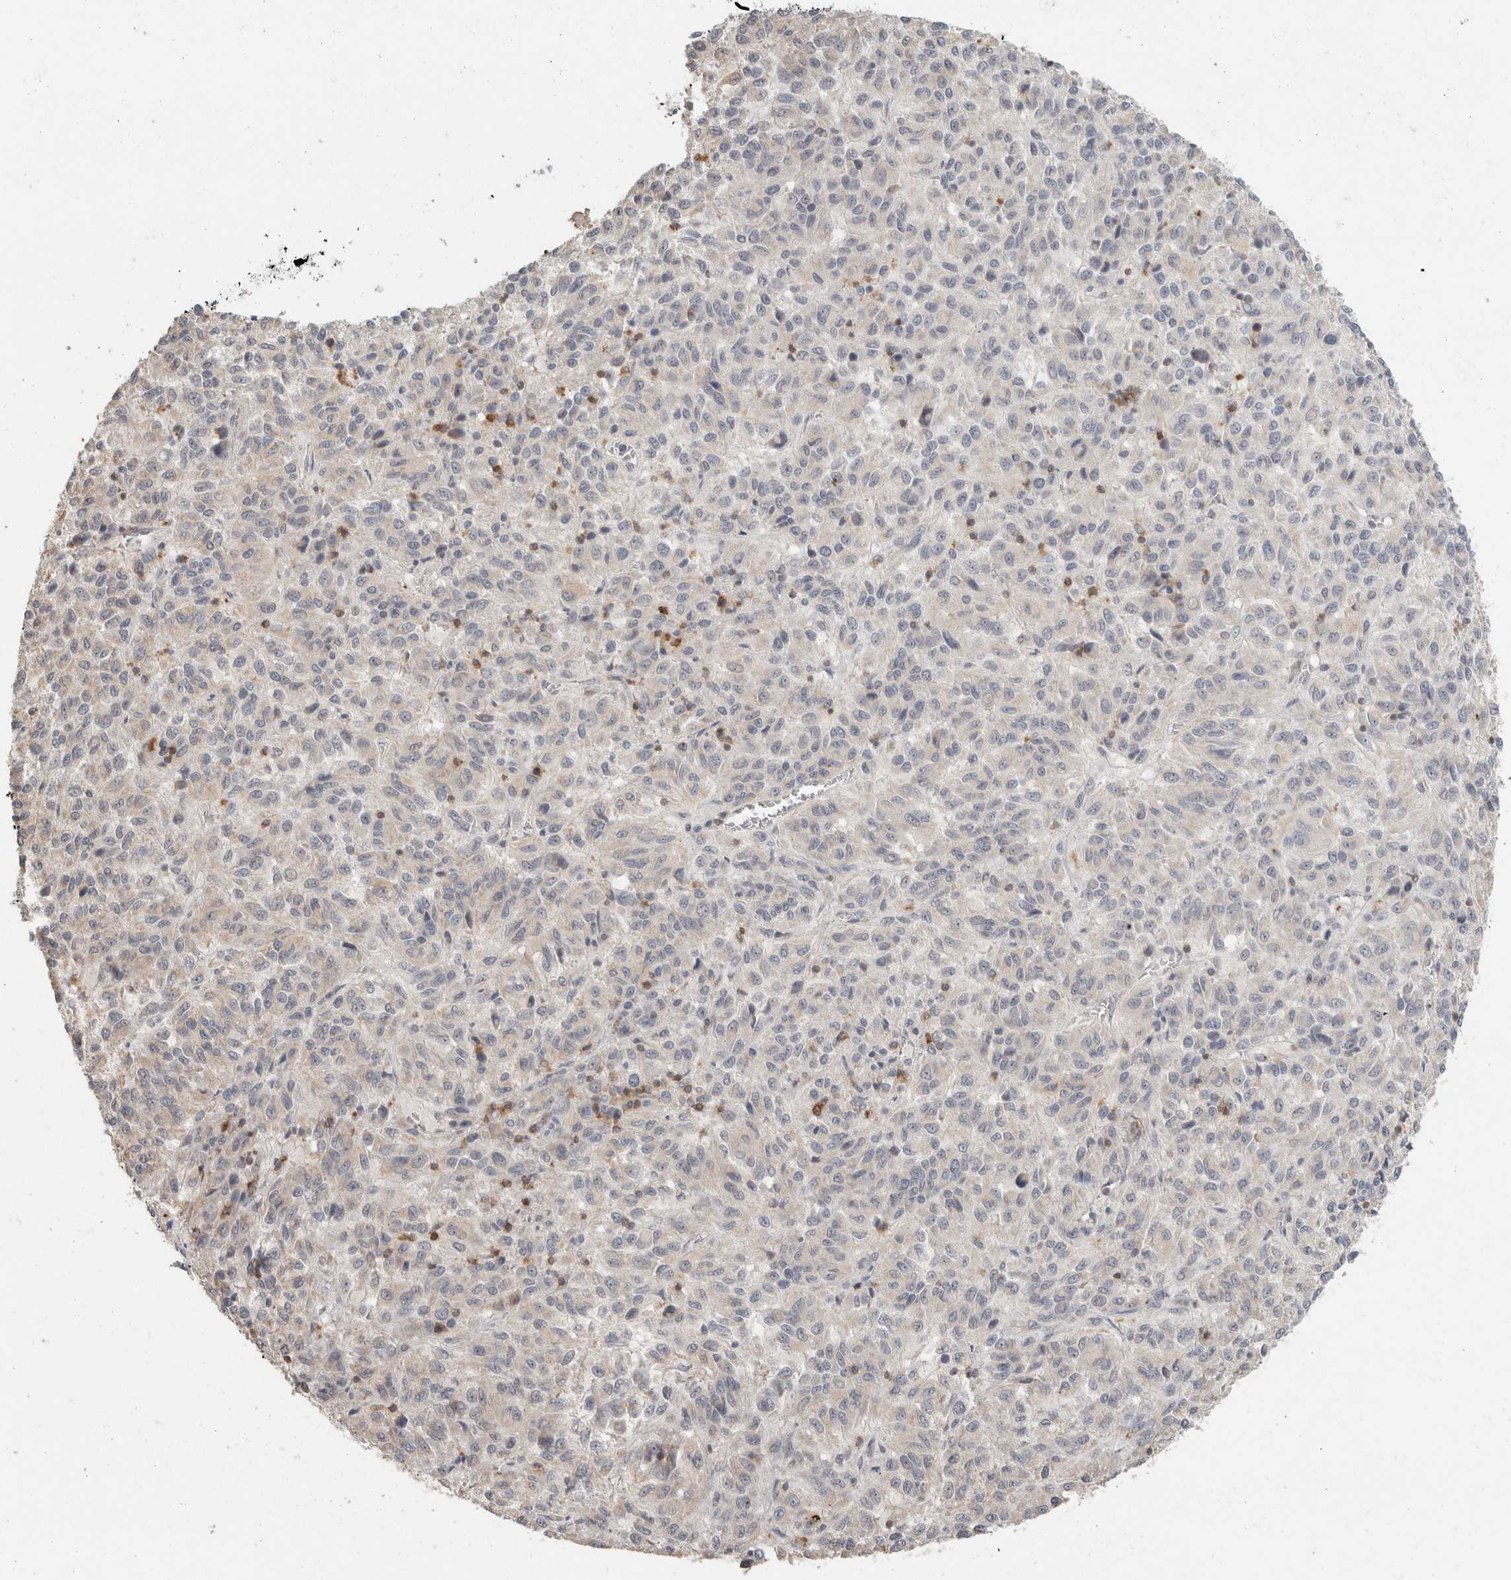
{"staining": {"intensity": "negative", "quantity": "none", "location": "none"}, "tissue": "melanoma", "cell_type": "Tumor cells", "image_type": "cancer", "snomed": [{"axis": "morphology", "description": "Malignant melanoma, Metastatic site"}, {"axis": "topography", "description": "Lung"}], "caption": "Tumor cells show no significant positivity in malignant melanoma (metastatic site).", "gene": "TRAT1", "patient": {"sex": "male", "age": 64}}